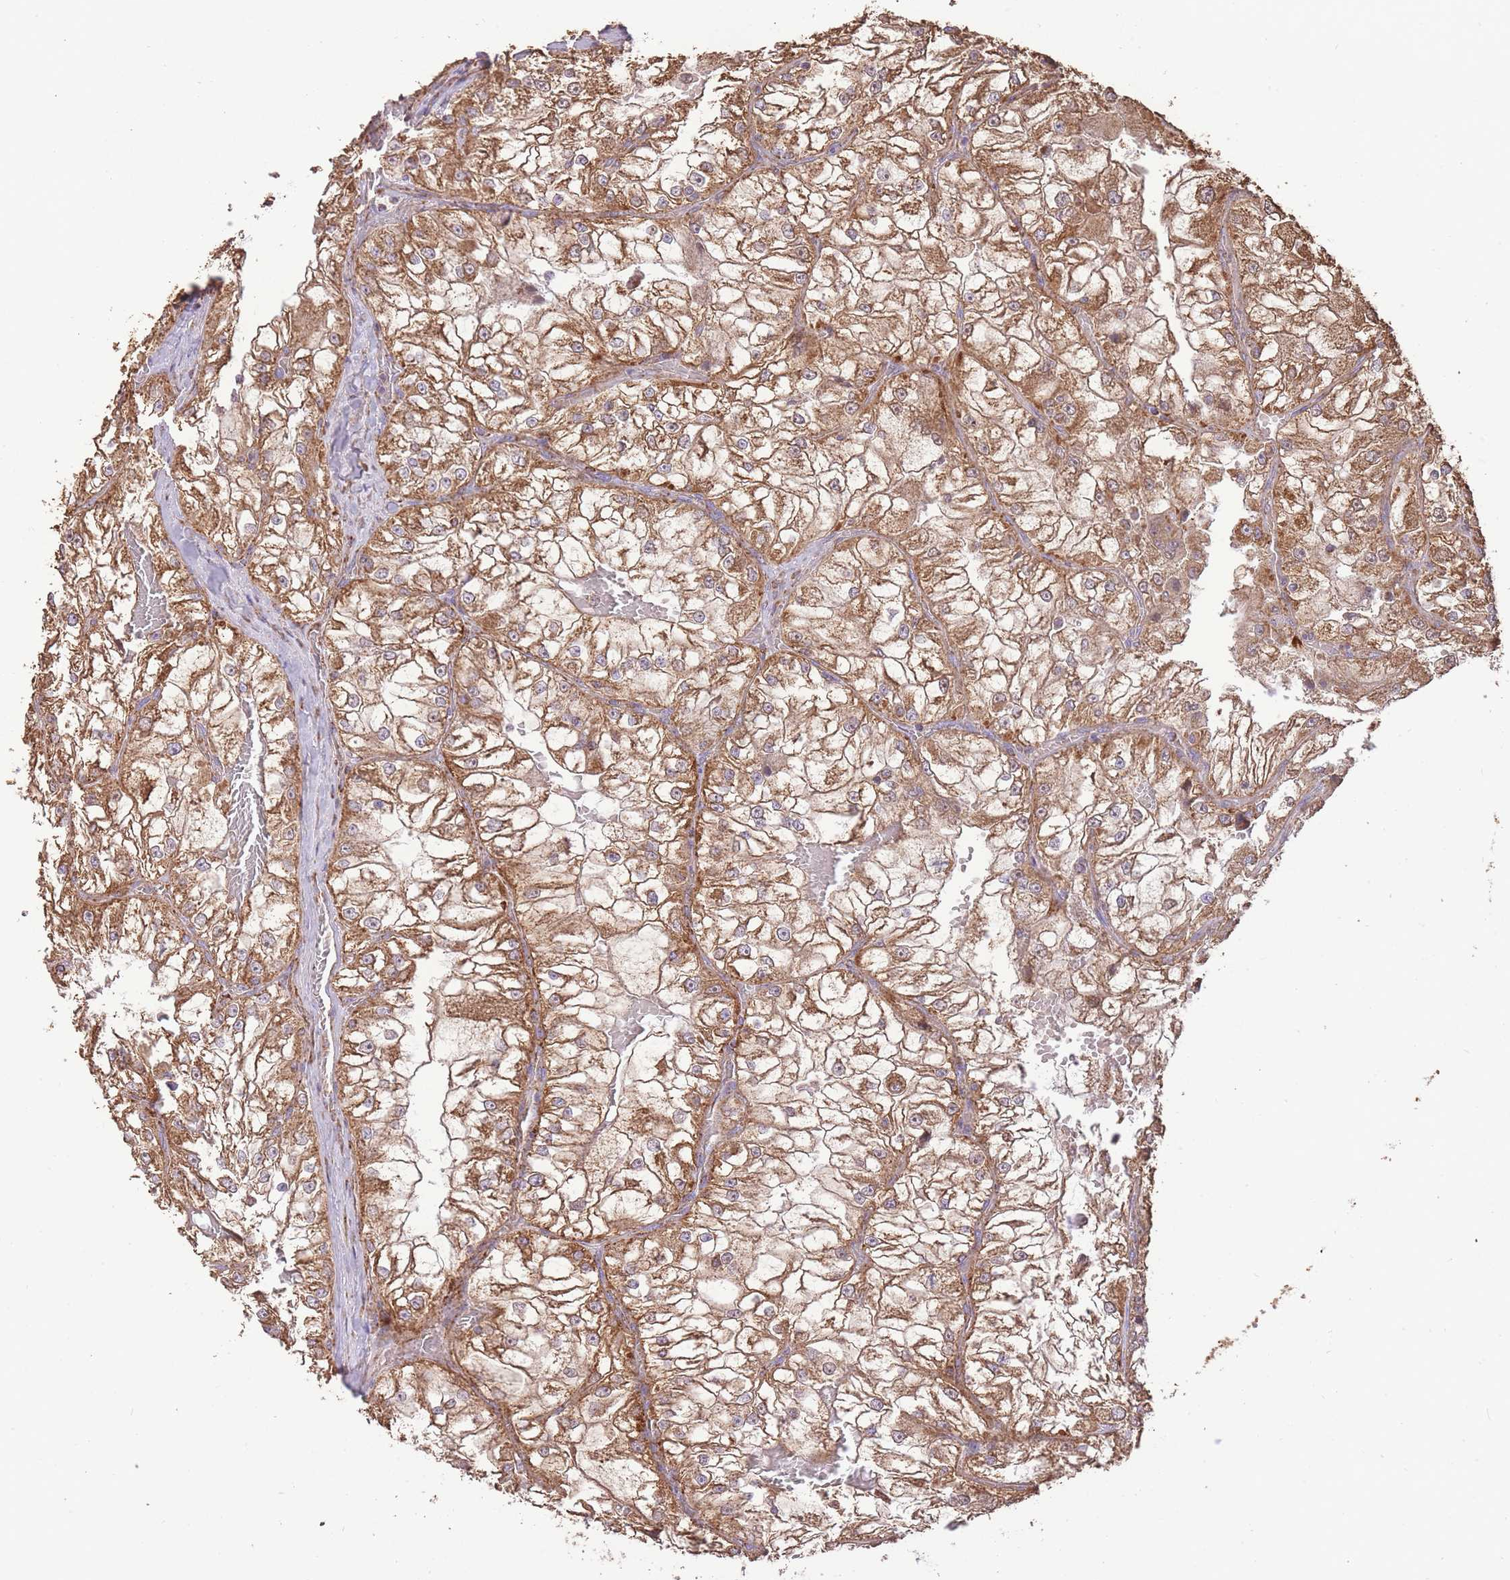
{"staining": {"intensity": "strong", "quantity": ">75%", "location": "cytoplasmic/membranous"}, "tissue": "renal cancer", "cell_type": "Tumor cells", "image_type": "cancer", "snomed": [{"axis": "morphology", "description": "Adenocarcinoma, NOS"}, {"axis": "topography", "description": "Kidney"}], "caption": "High-power microscopy captured an immunohistochemistry (IHC) image of renal adenocarcinoma, revealing strong cytoplasmic/membranous expression in about >75% of tumor cells. Ihc stains the protein in brown and the nuclei are stained blue.", "gene": "PREP", "patient": {"sex": "female", "age": 72}}